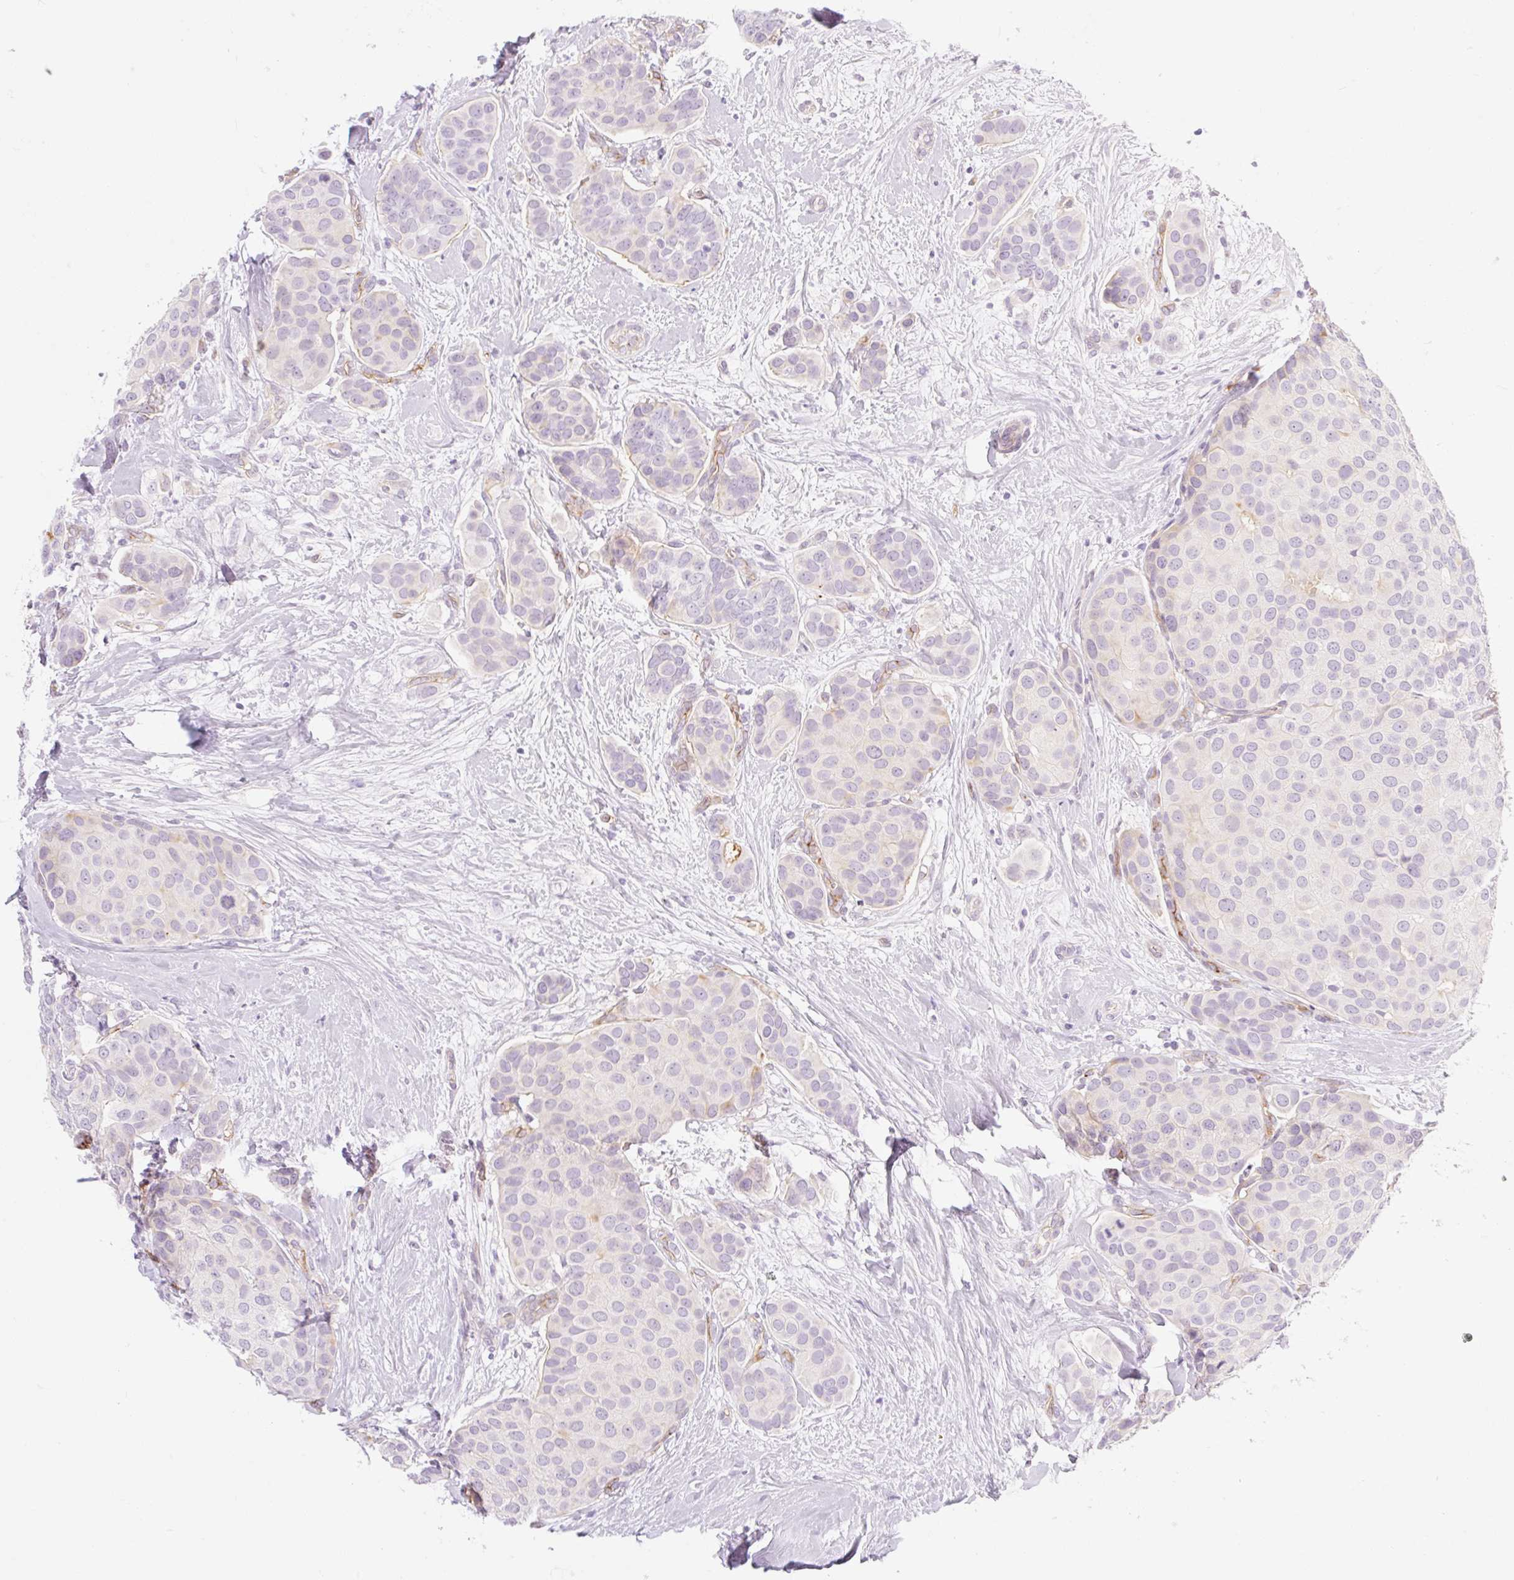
{"staining": {"intensity": "negative", "quantity": "none", "location": "none"}, "tissue": "breast cancer", "cell_type": "Tumor cells", "image_type": "cancer", "snomed": [{"axis": "morphology", "description": "Duct carcinoma"}, {"axis": "topography", "description": "Breast"}], "caption": "The histopathology image shows no staining of tumor cells in breast infiltrating ductal carcinoma.", "gene": "TAF1L", "patient": {"sex": "female", "age": 70}}